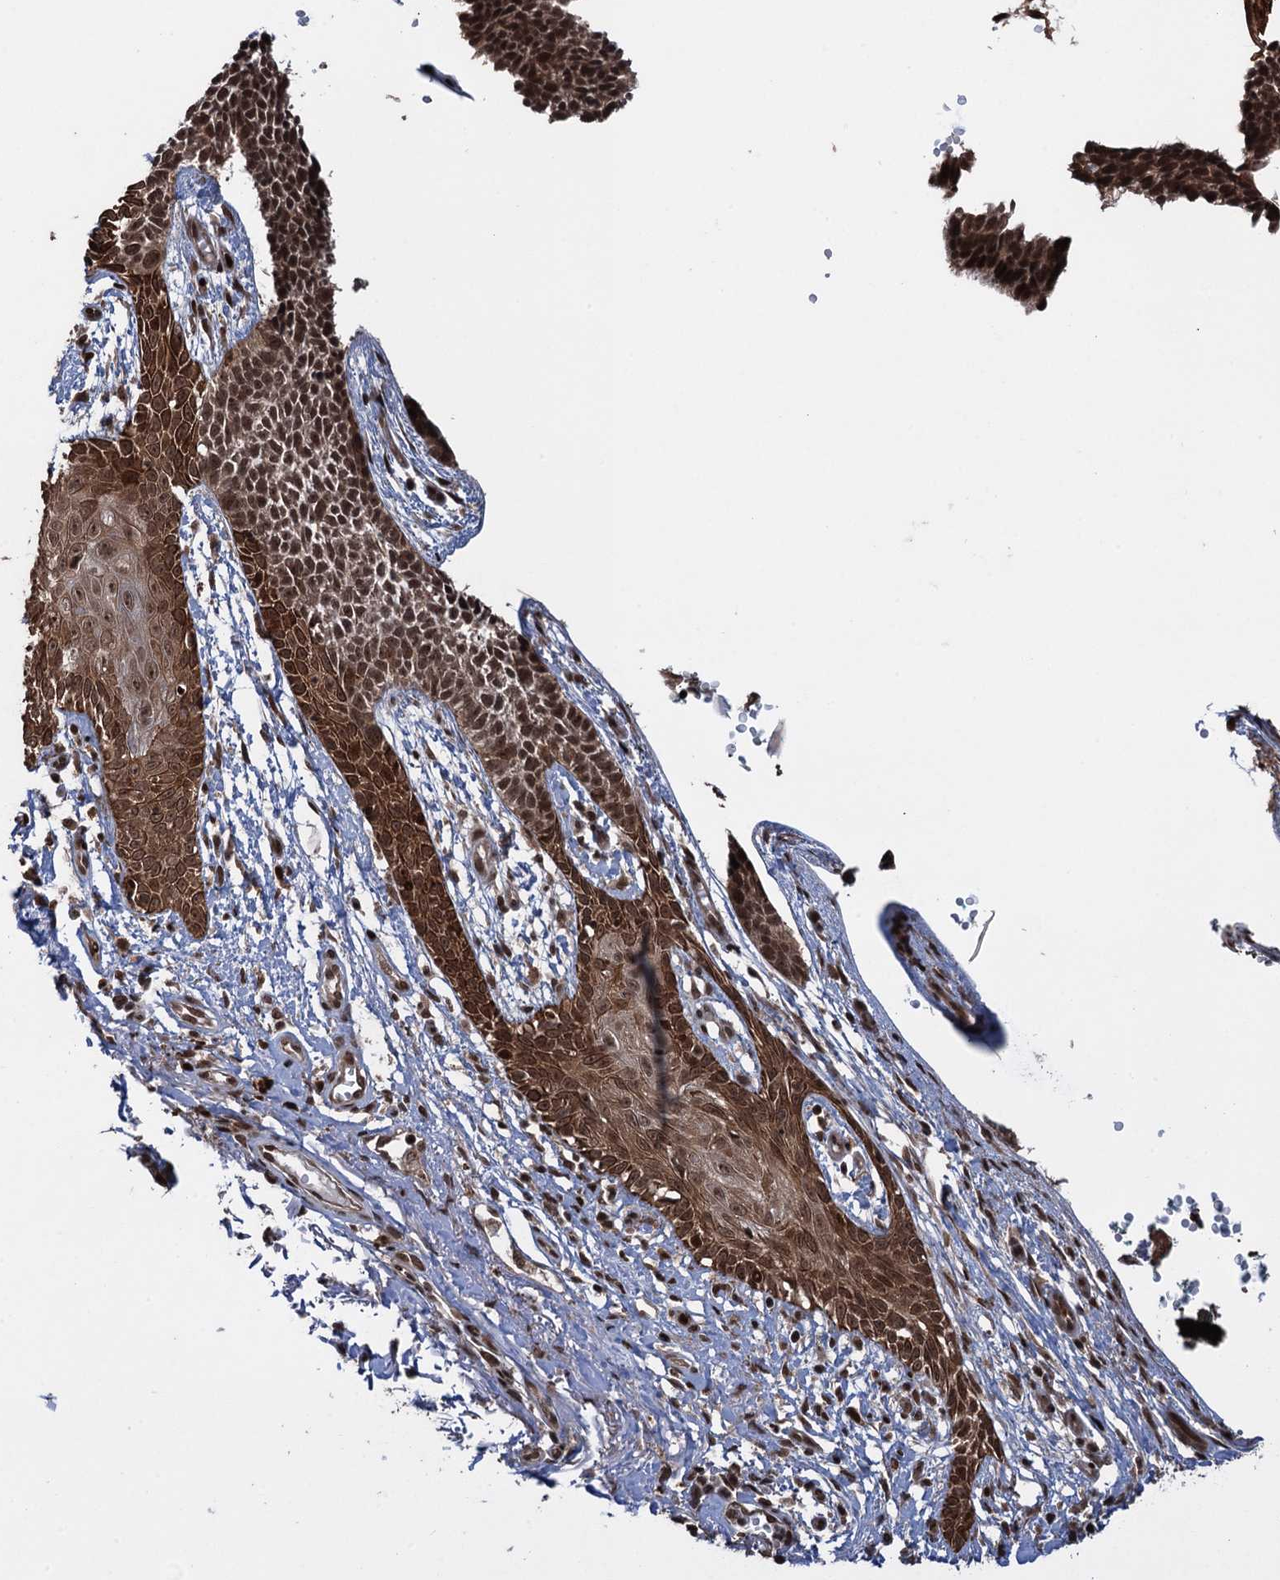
{"staining": {"intensity": "strong", "quantity": ">75%", "location": "nuclear"}, "tissue": "skin cancer", "cell_type": "Tumor cells", "image_type": "cancer", "snomed": [{"axis": "morphology", "description": "Basal cell carcinoma"}, {"axis": "topography", "description": "Skin"}], "caption": "Immunohistochemistry of human skin cancer (basal cell carcinoma) demonstrates high levels of strong nuclear staining in approximately >75% of tumor cells.", "gene": "ZNF169", "patient": {"sex": "female", "age": 84}}